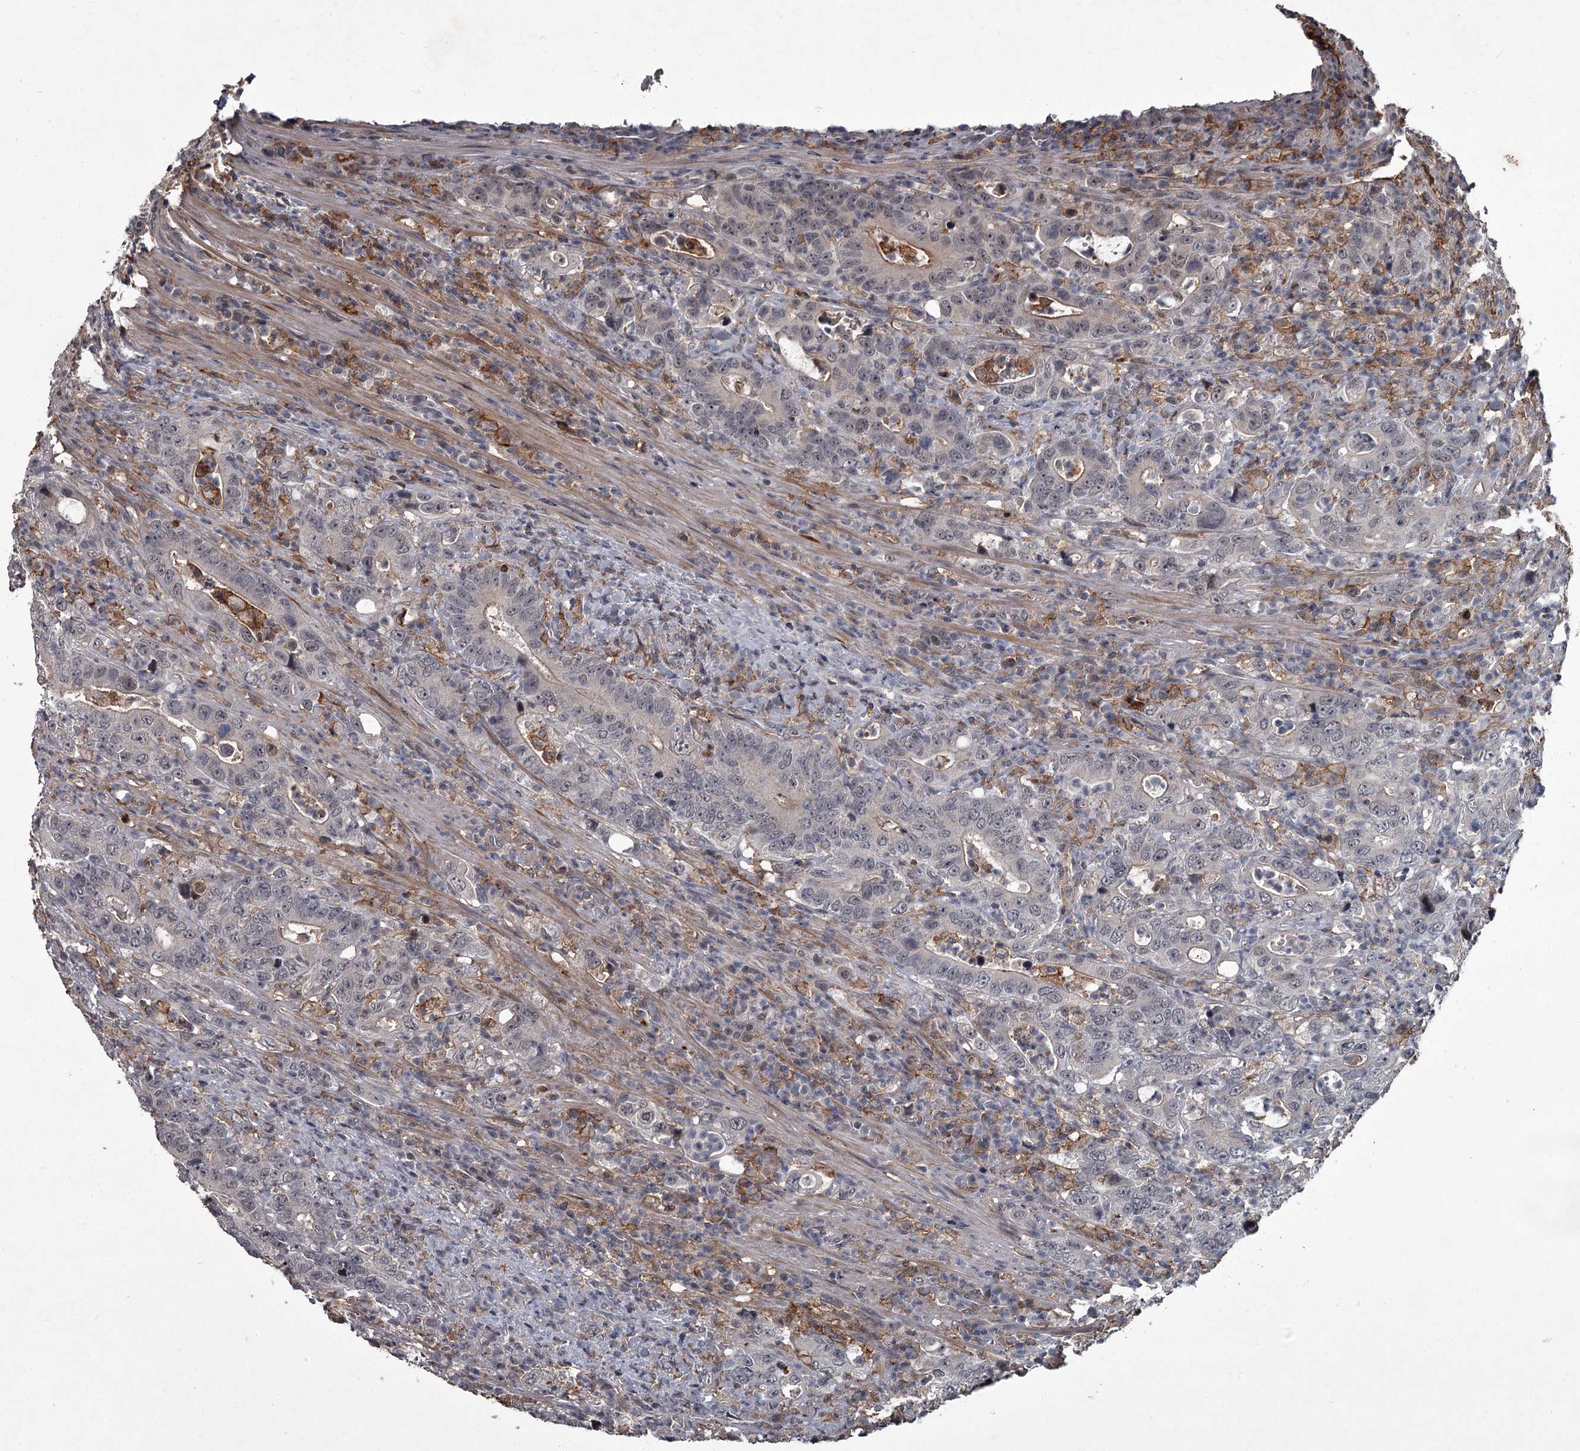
{"staining": {"intensity": "weak", "quantity": "<25%", "location": "cytoplasmic/membranous"}, "tissue": "colorectal cancer", "cell_type": "Tumor cells", "image_type": "cancer", "snomed": [{"axis": "morphology", "description": "Adenocarcinoma, NOS"}, {"axis": "topography", "description": "Colon"}], "caption": "Tumor cells show no significant expression in adenocarcinoma (colorectal).", "gene": "FLVCR2", "patient": {"sex": "female", "age": 75}}